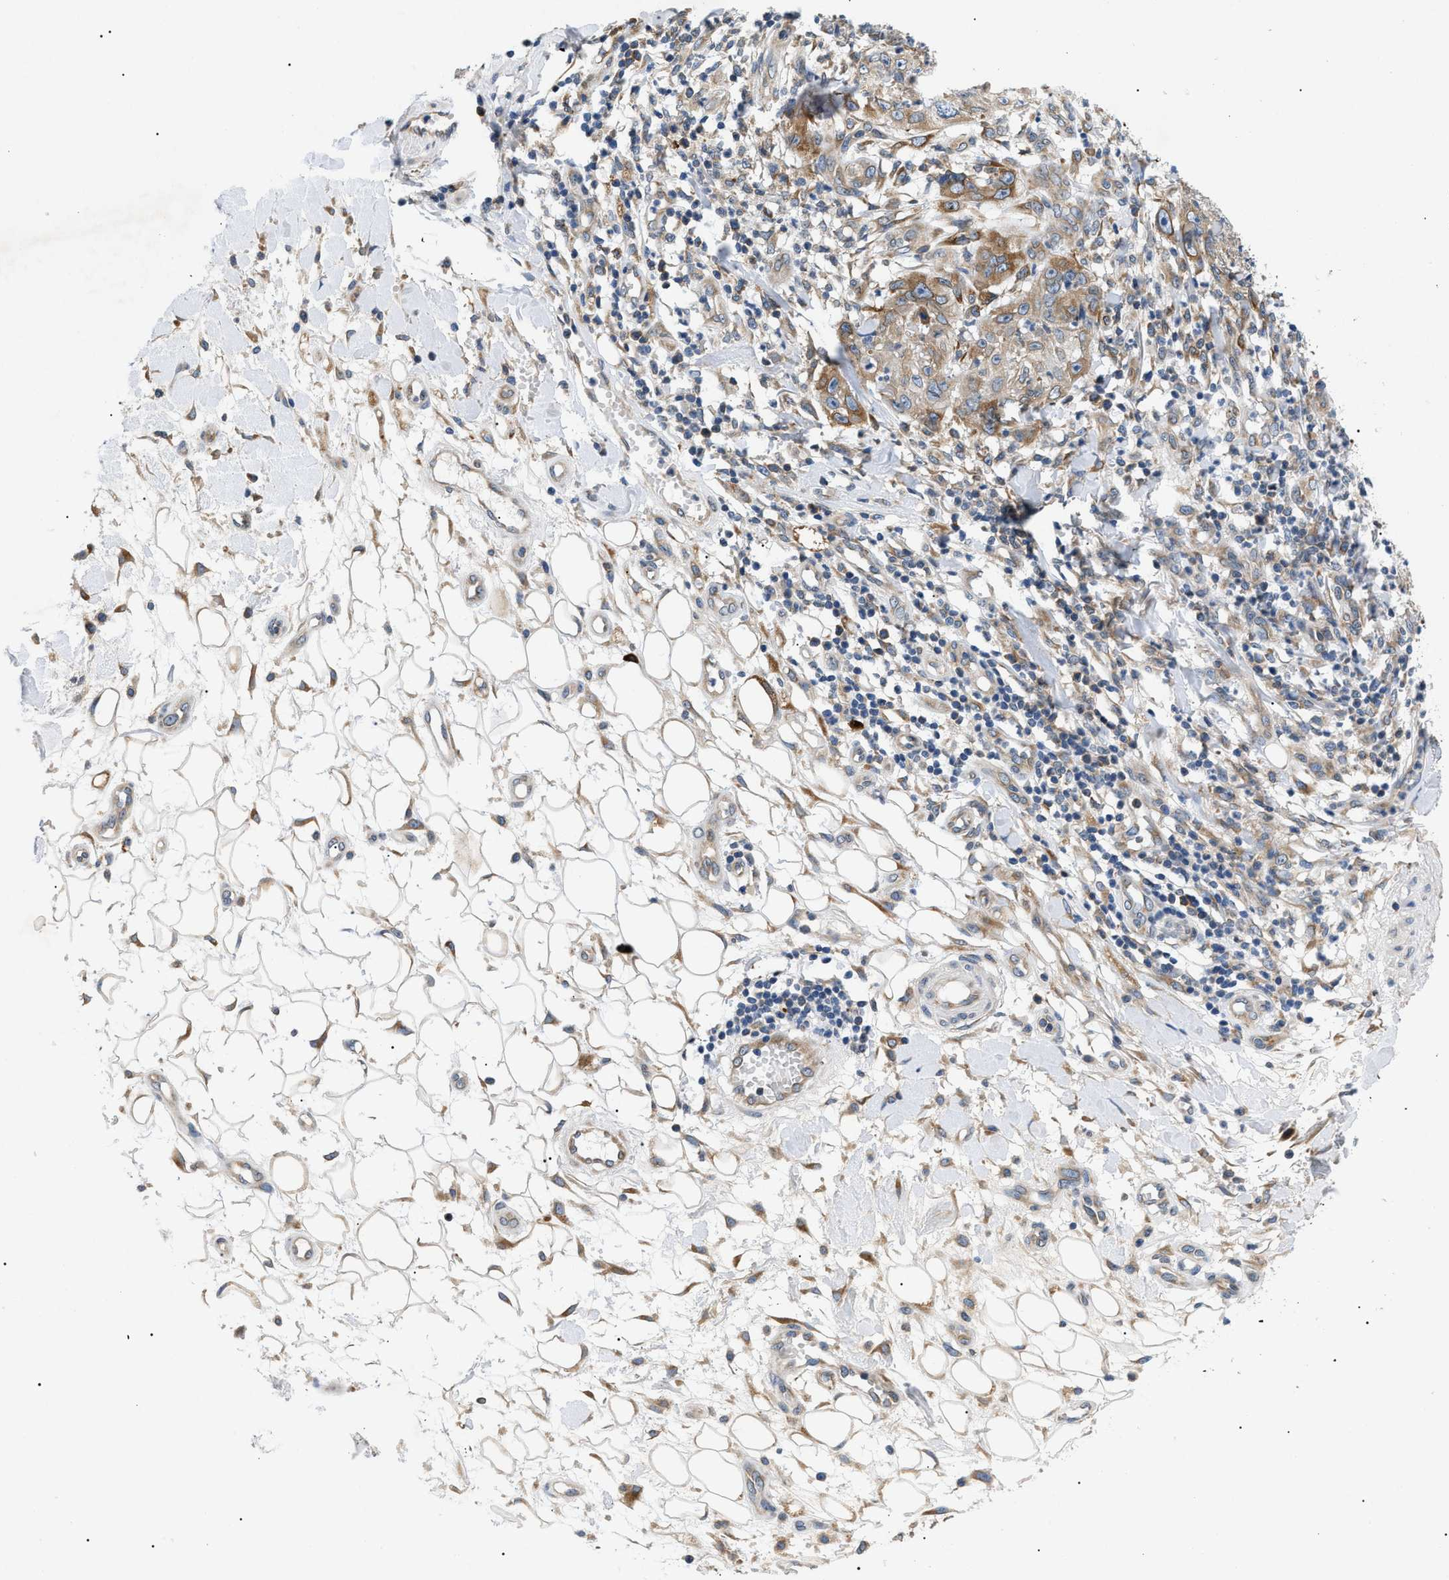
{"staining": {"intensity": "moderate", "quantity": "25%-75%", "location": "cytoplasmic/membranous"}, "tissue": "skin cancer", "cell_type": "Tumor cells", "image_type": "cancer", "snomed": [{"axis": "morphology", "description": "Squamous cell carcinoma, NOS"}, {"axis": "topography", "description": "Skin"}], "caption": "There is medium levels of moderate cytoplasmic/membranous expression in tumor cells of skin squamous cell carcinoma, as demonstrated by immunohistochemical staining (brown color).", "gene": "DERL1", "patient": {"sex": "female", "age": 80}}